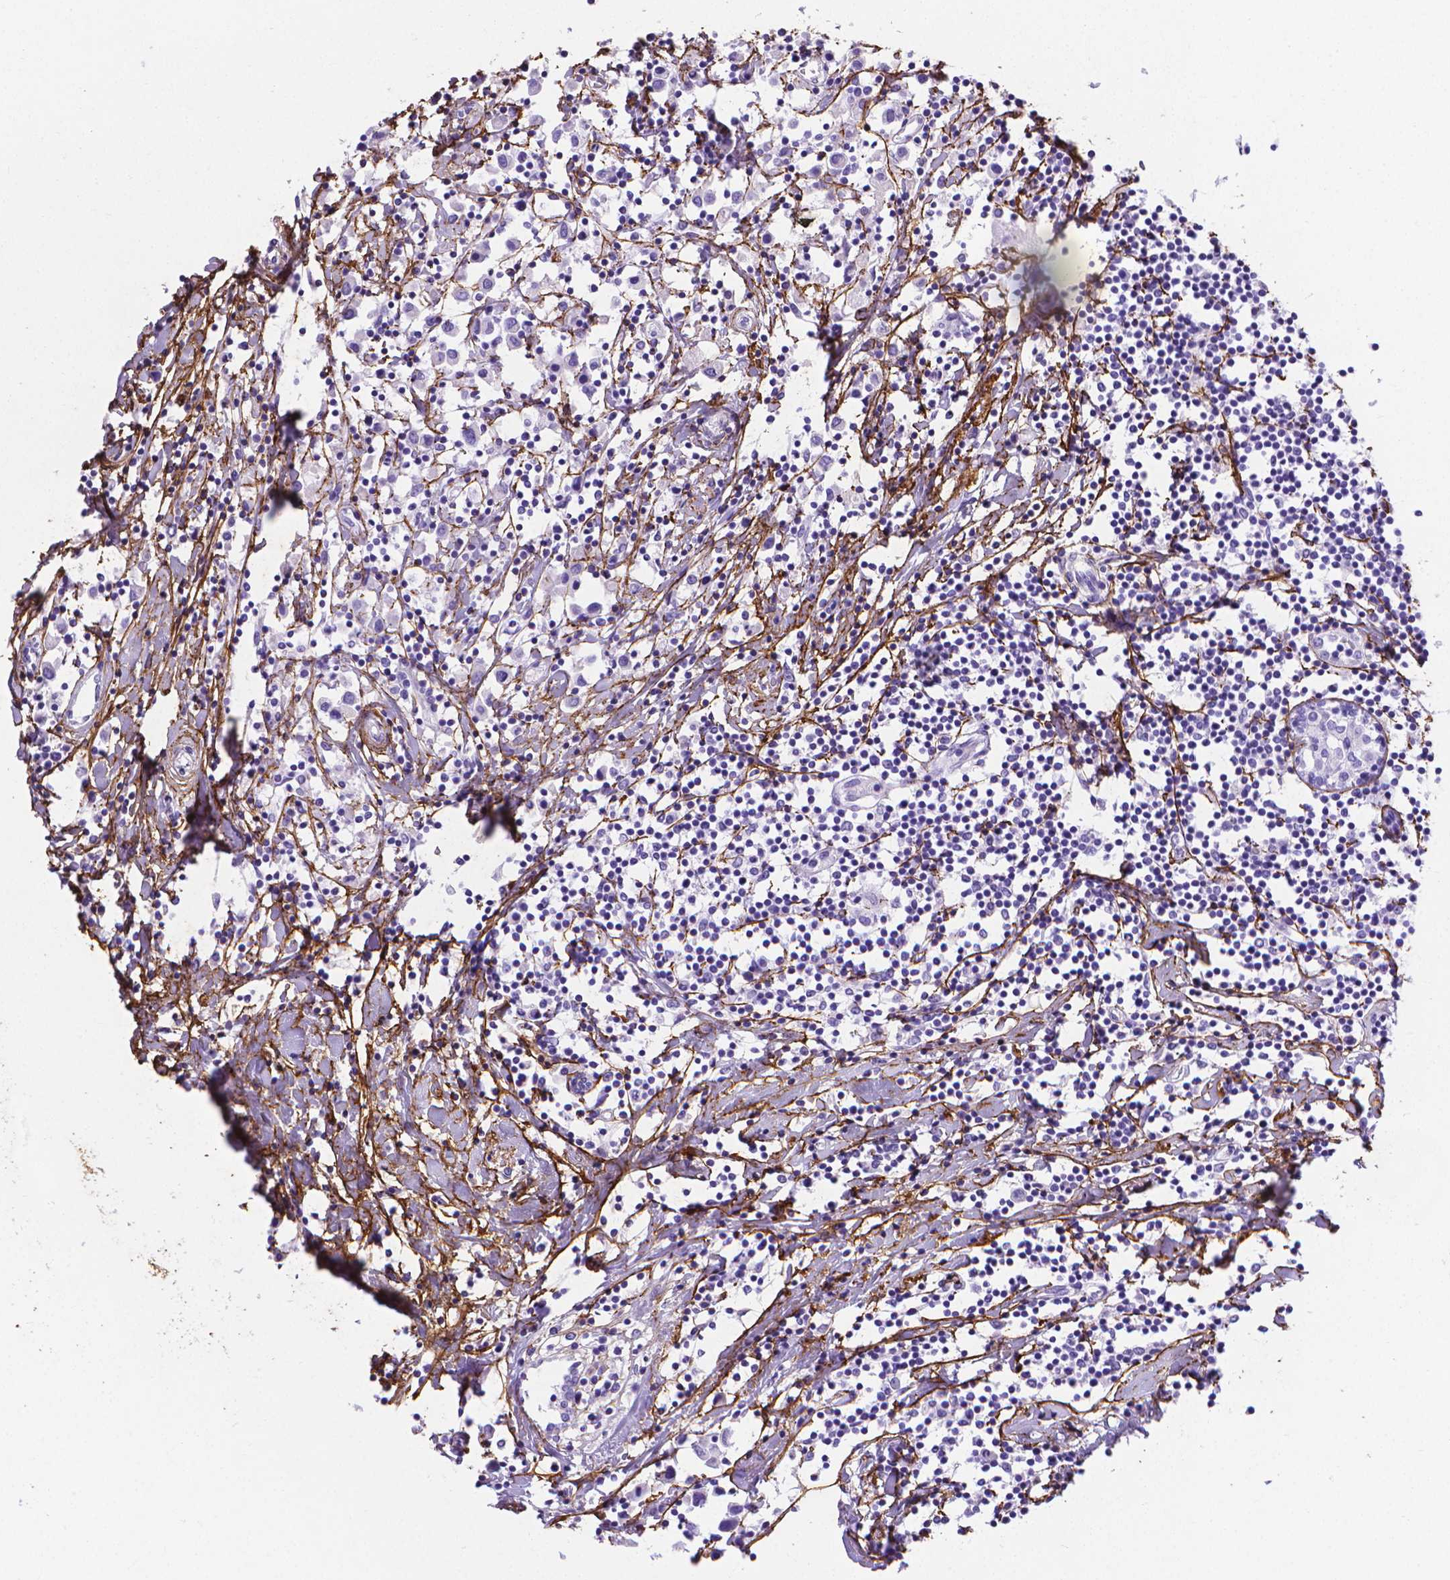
{"staining": {"intensity": "negative", "quantity": "none", "location": "none"}, "tissue": "breast cancer", "cell_type": "Tumor cells", "image_type": "cancer", "snomed": [{"axis": "morphology", "description": "Duct carcinoma"}, {"axis": "topography", "description": "Breast"}], "caption": "Infiltrating ductal carcinoma (breast) was stained to show a protein in brown. There is no significant positivity in tumor cells.", "gene": "MFAP2", "patient": {"sex": "female", "age": 61}}